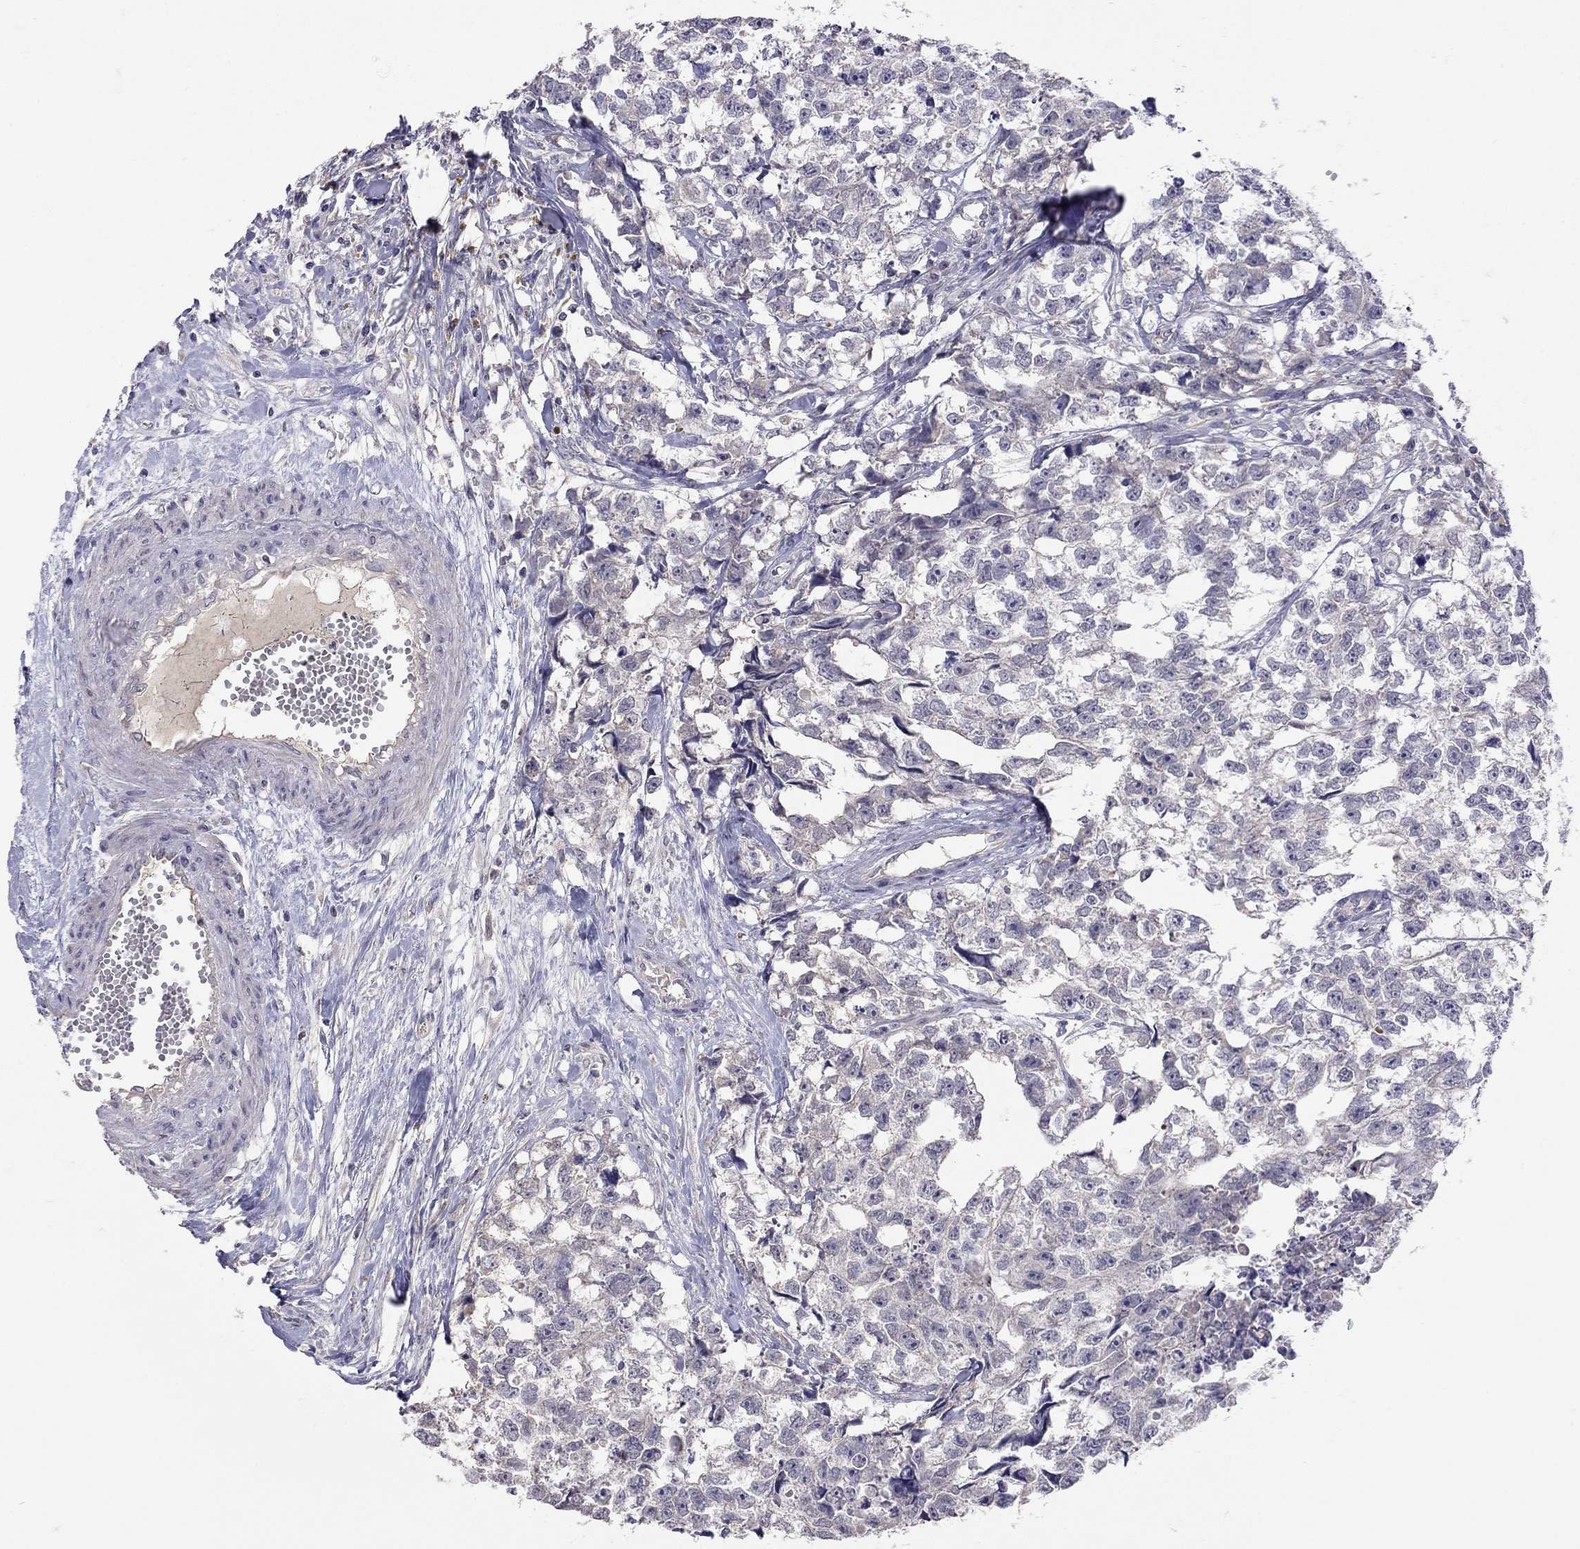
{"staining": {"intensity": "negative", "quantity": "none", "location": "none"}, "tissue": "testis cancer", "cell_type": "Tumor cells", "image_type": "cancer", "snomed": [{"axis": "morphology", "description": "Carcinoma, Embryonal, NOS"}, {"axis": "morphology", "description": "Teratoma, malignant, NOS"}, {"axis": "topography", "description": "Testis"}], "caption": "This histopathology image is of testis embryonal carcinoma stained with IHC to label a protein in brown with the nuclei are counter-stained blue. There is no positivity in tumor cells.", "gene": "RTP5", "patient": {"sex": "male", "age": 44}}